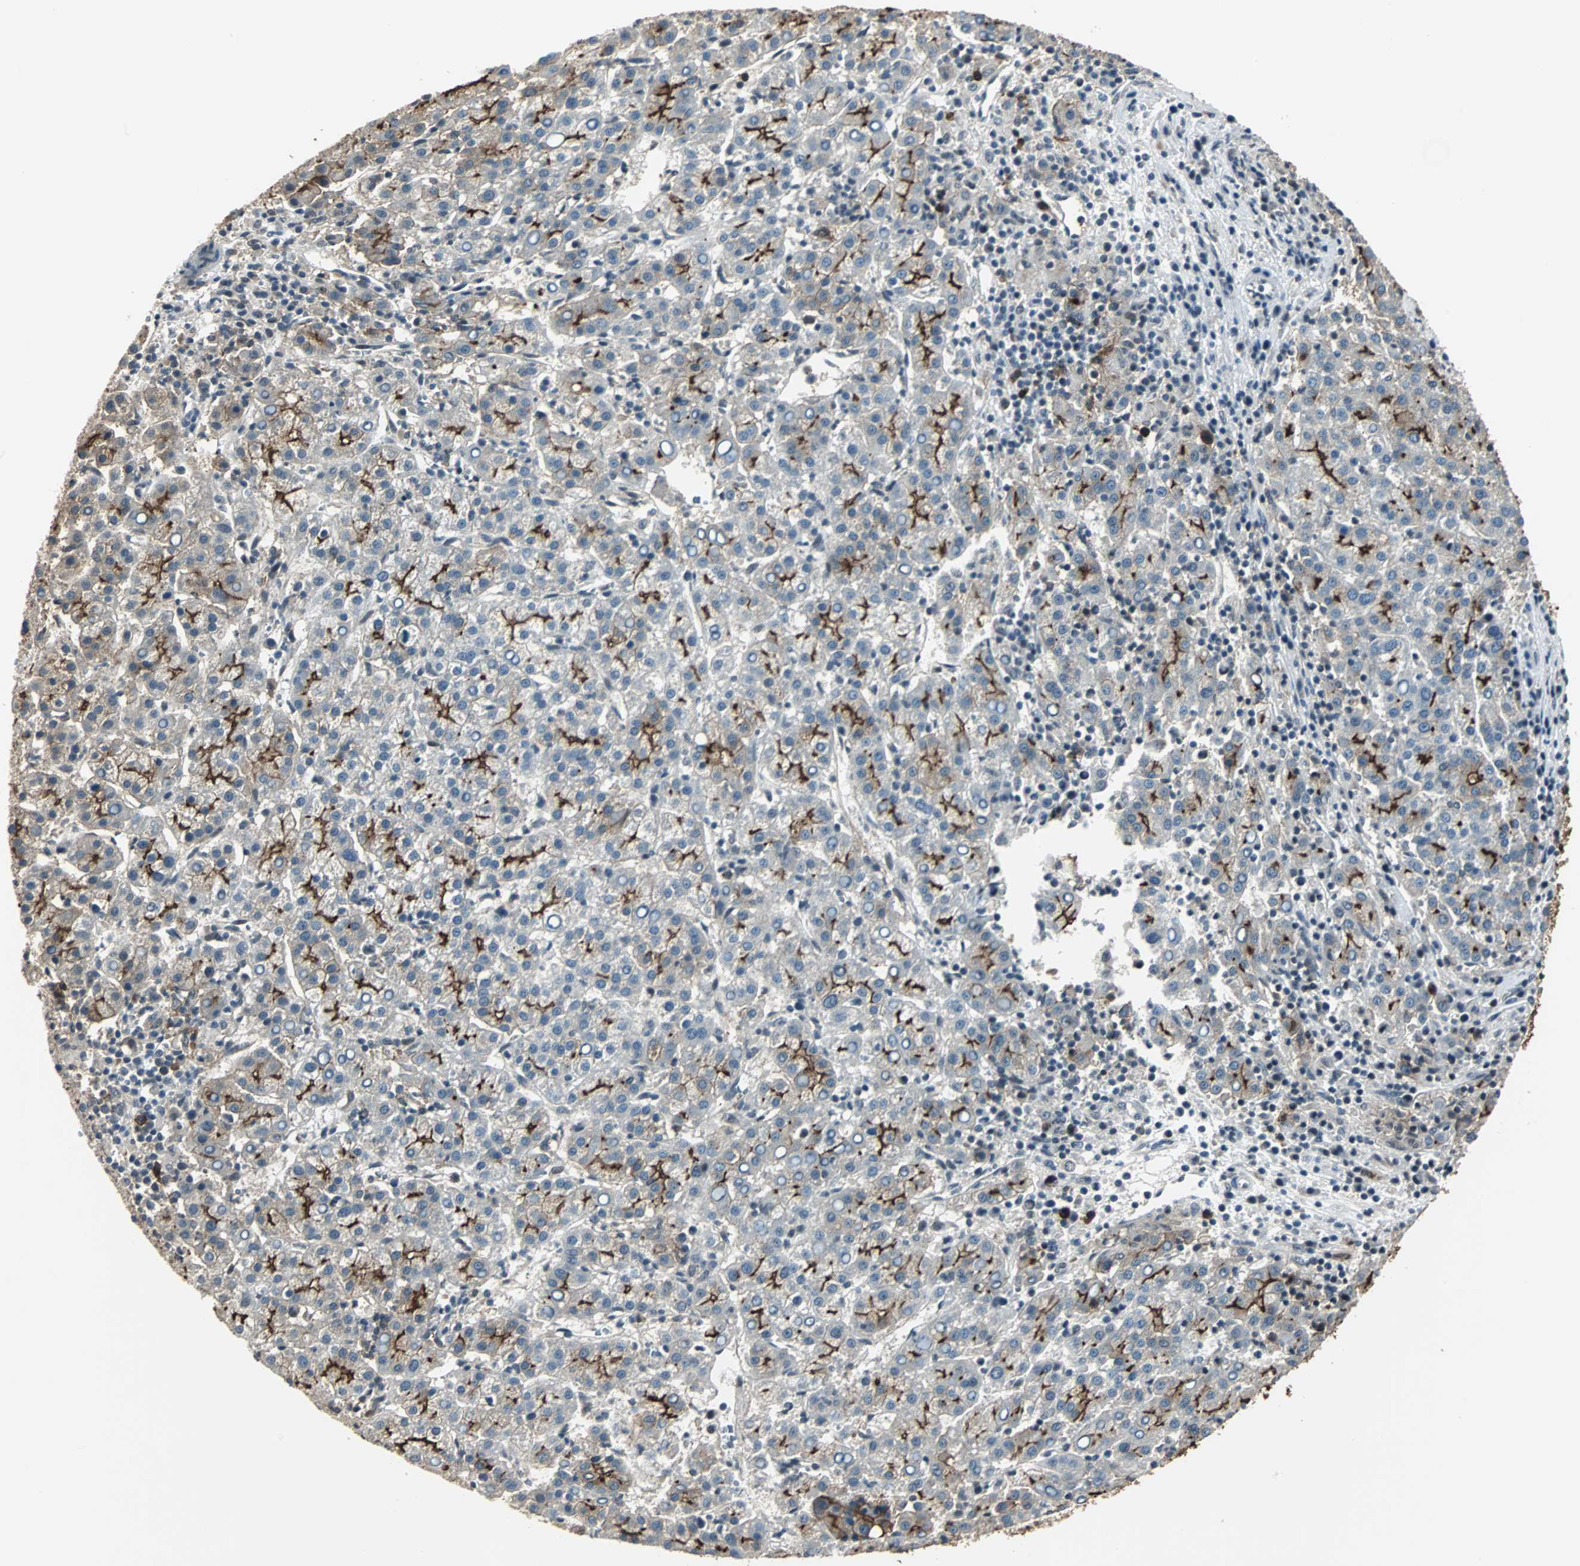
{"staining": {"intensity": "strong", "quantity": "25%-75%", "location": "cytoplasmic/membranous"}, "tissue": "liver cancer", "cell_type": "Tumor cells", "image_type": "cancer", "snomed": [{"axis": "morphology", "description": "Carcinoma, Hepatocellular, NOS"}, {"axis": "topography", "description": "Liver"}], "caption": "Human liver cancer (hepatocellular carcinoma) stained with a brown dye displays strong cytoplasmic/membranous positive expression in approximately 25%-75% of tumor cells.", "gene": "MKX", "patient": {"sex": "female", "age": 58}}